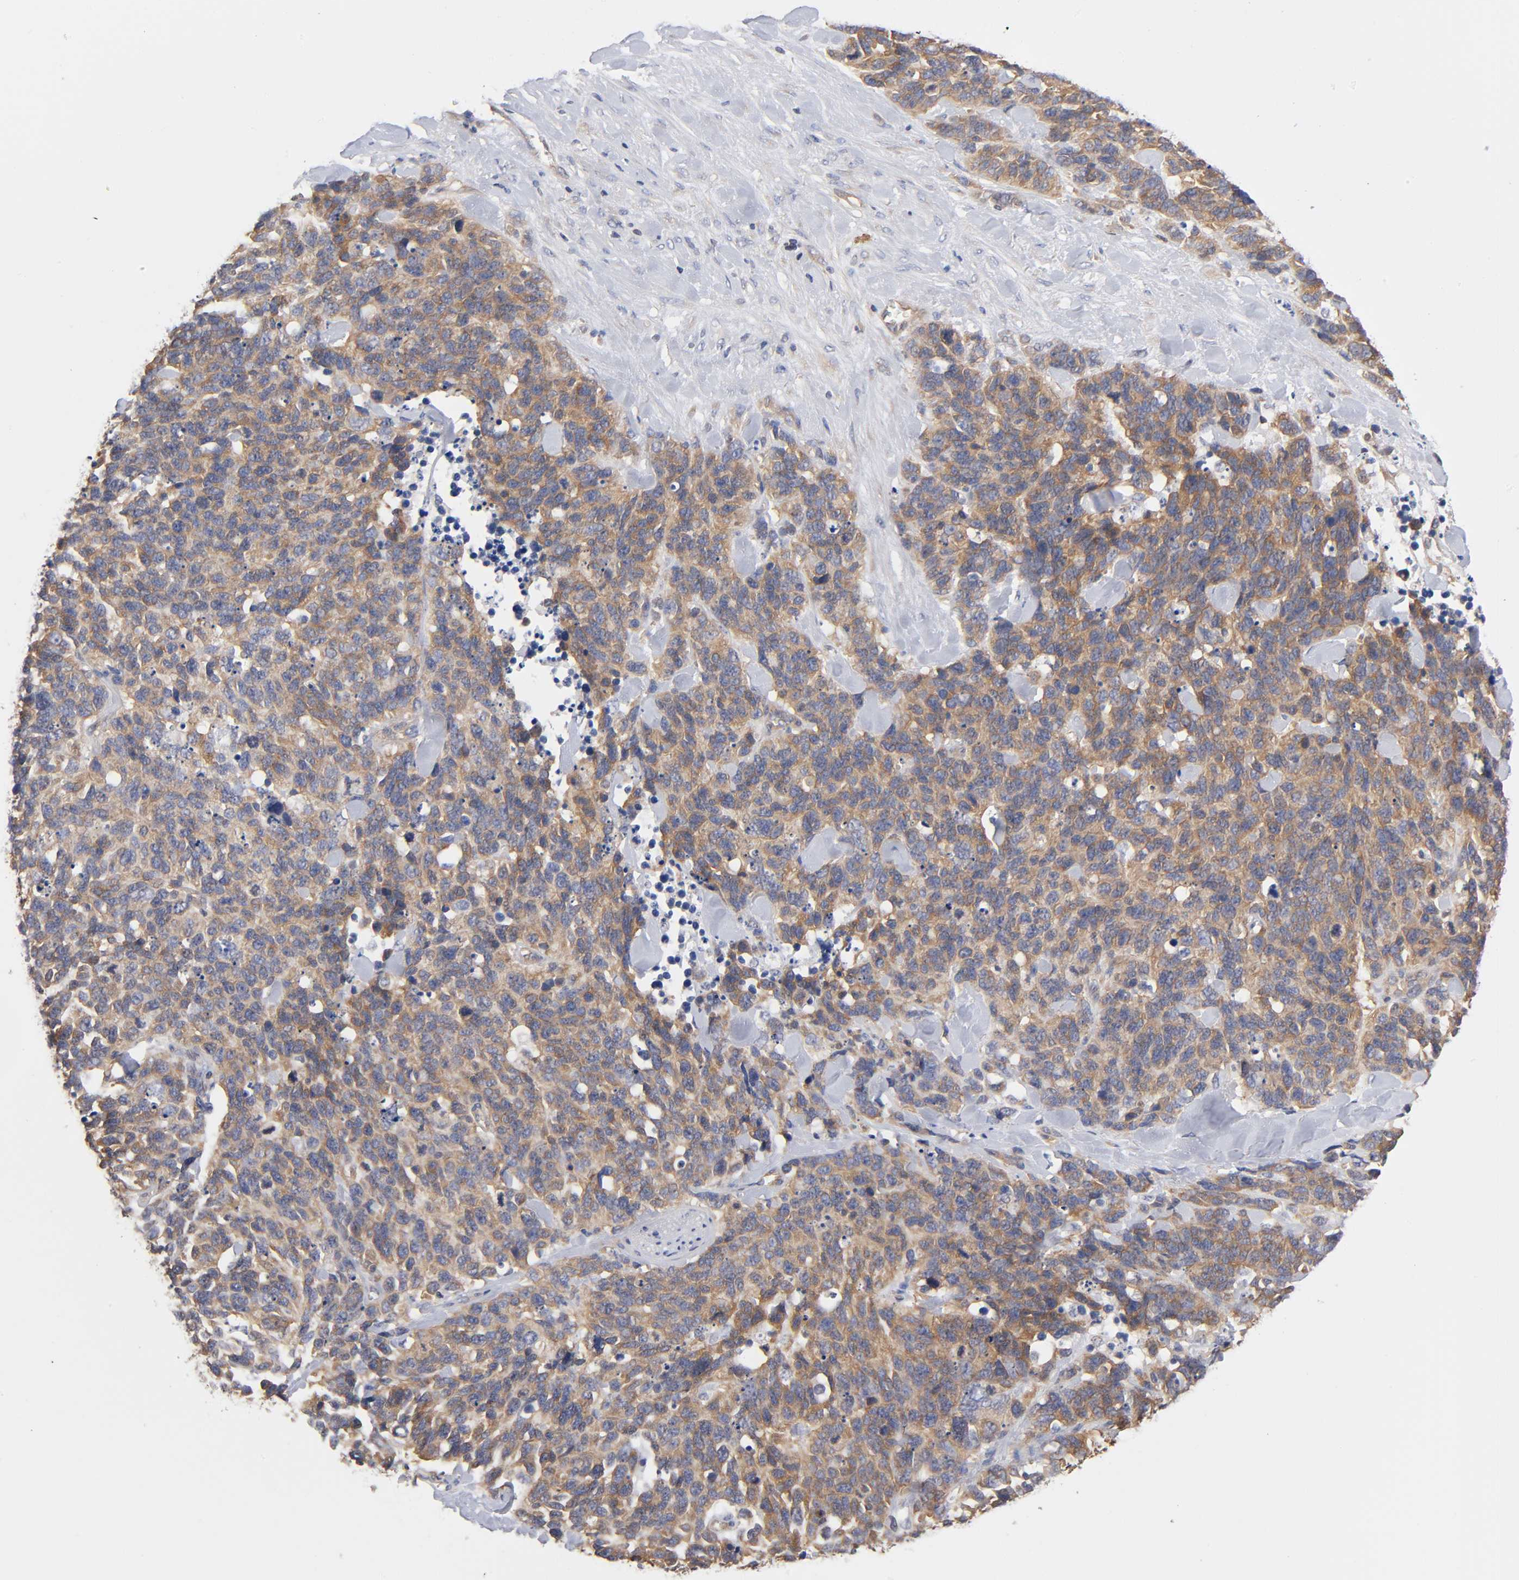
{"staining": {"intensity": "moderate", "quantity": ">75%", "location": "nuclear"}, "tissue": "lung cancer", "cell_type": "Tumor cells", "image_type": "cancer", "snomed": [{"axis": "morphology", "description": "Neoplasm, malignant, NOS"}, {"axis": "topography", "description": "Lung"}], "caption": "Immunohistochemistry photomicrograph of malignant neoplasm (lung) stained for a protein (brown), which exhibits medium levels of moderate nuclear positivity in approximately >75% of tumor cells.", "gene": "STRN3", "patient": {"sex": "female", "age": 58}}